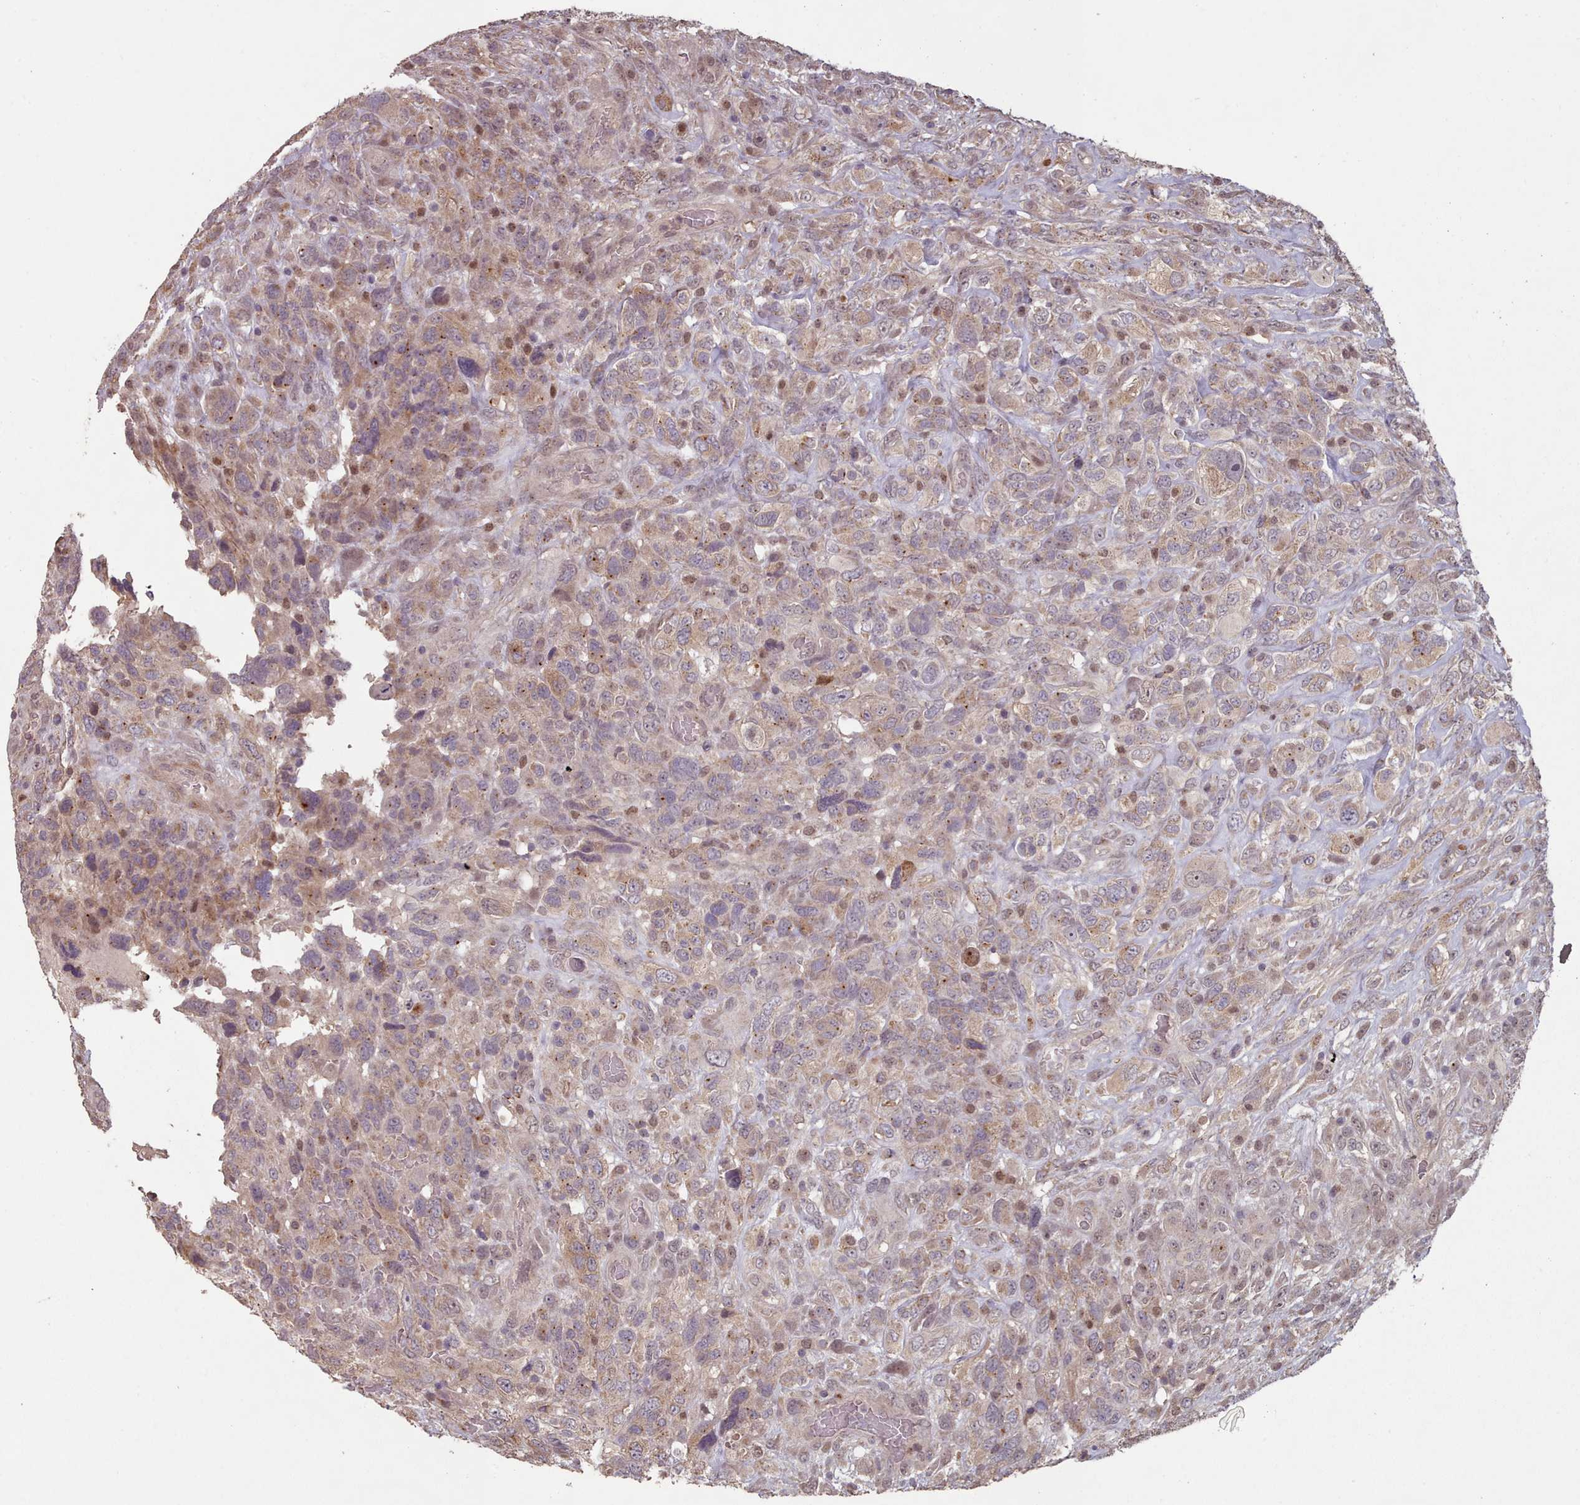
{"staining": {"intensity": "weak", "quantity": "25%-75%", "location": "cytoplasmic/membranous,nuclear"}, "tissue": "glioma", "cell_type": "Tumor cells", "image_type": "cancer", "snomed": [{"axis": "morphology", "description": "Glioma, malignant, High grade"}, {"axis": "topography", "description": "Brain"}], "caption": "An image of glioma stained for a protein exhibits weak cytoplasmic/membranous and nuclear brown staining in tumor cells.", "gene": "ERCC6L", "patient": {"sex": "male", "age": 61}}